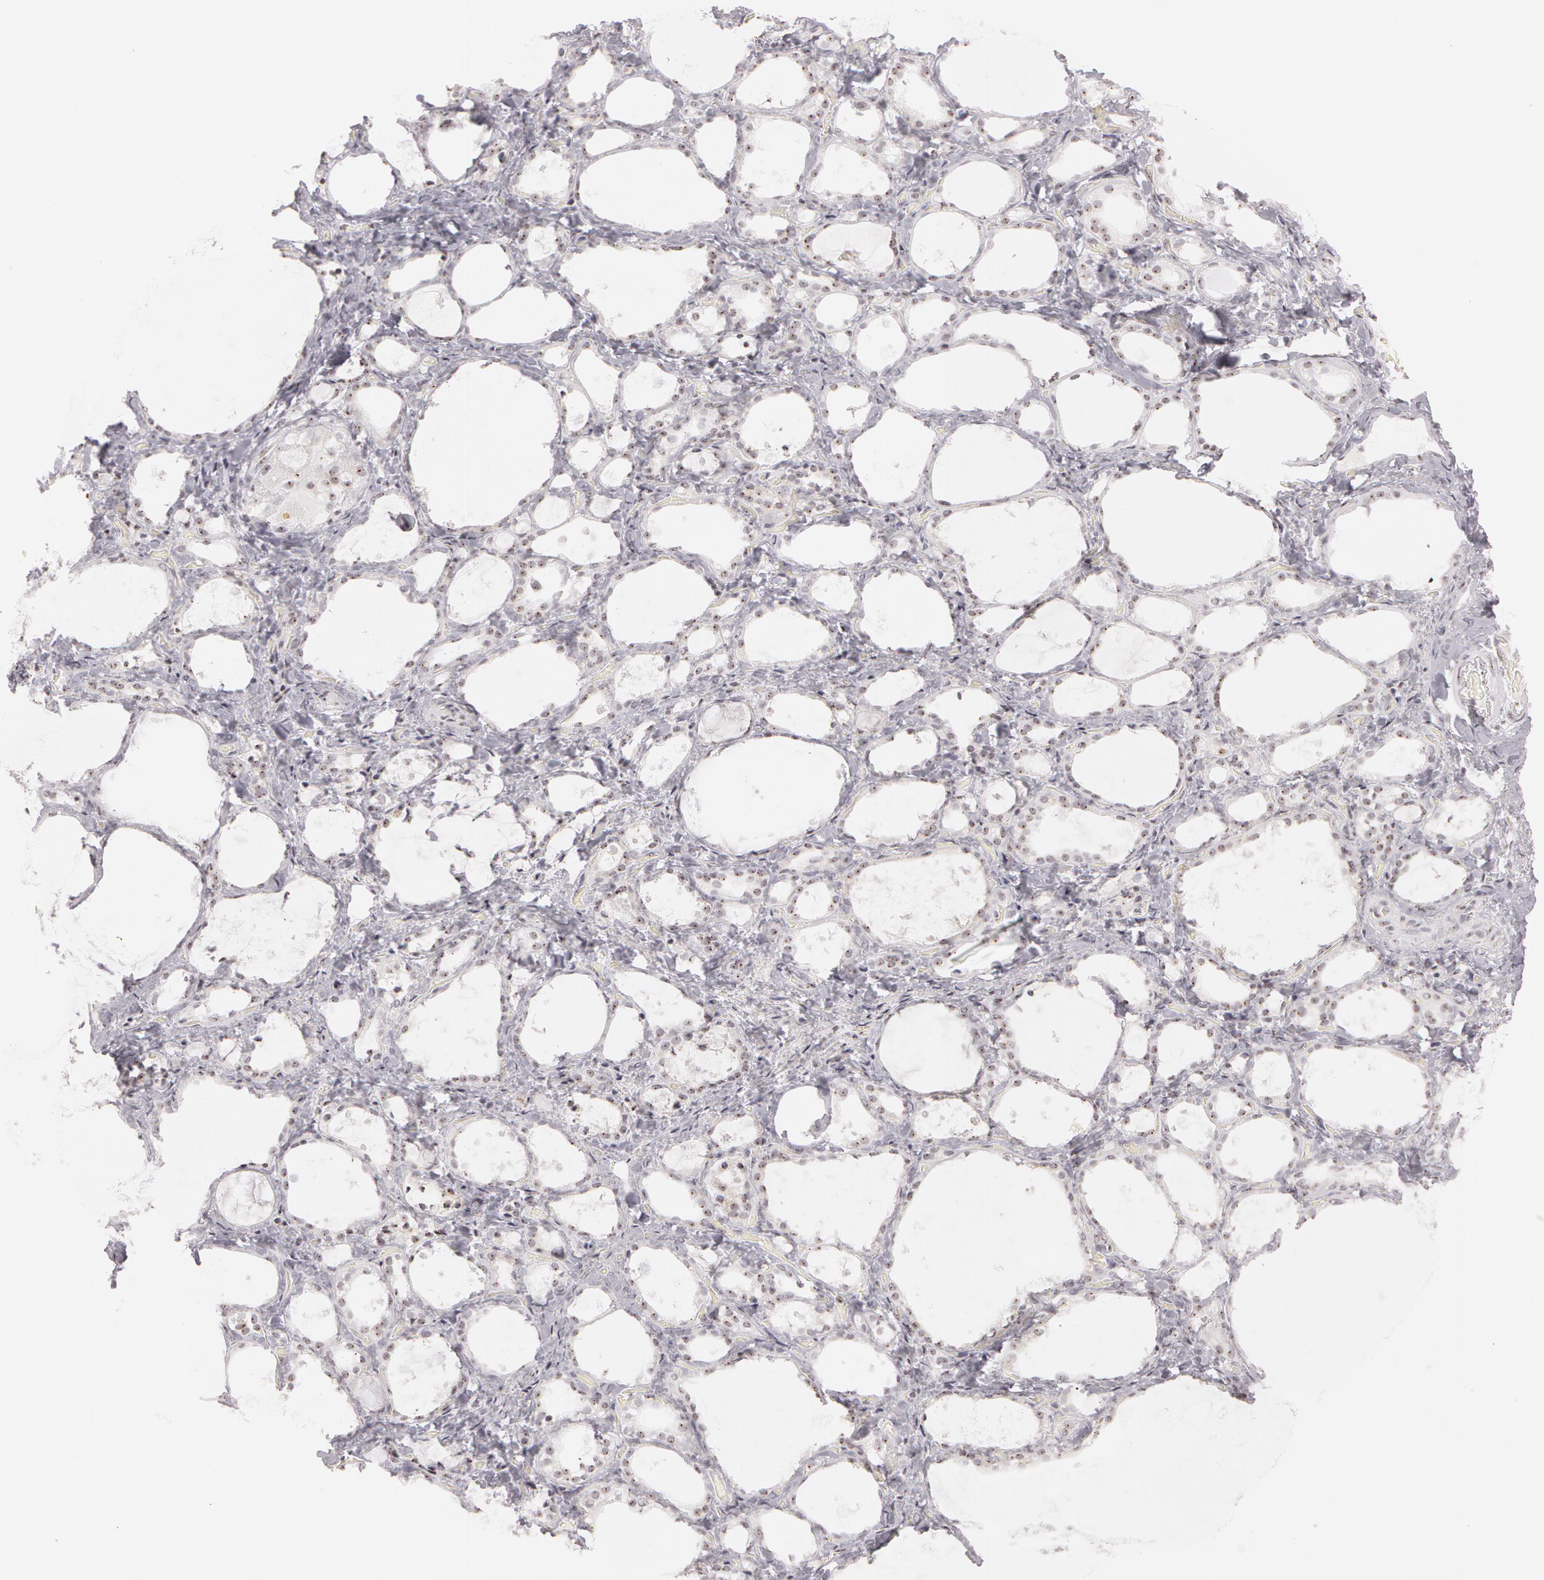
{"staining": {"intensity": "weak", "quantity": ">75%", "location": "nuclear"}, "tissue": "thyroid gland", "cell_type": "Glandular cells", "image_type": "normal", "snomed": [{"axis": "morphology", "description": "Normal tissue, NOS"}, {"axis": "topography", "description": "Thyroid gland"}], "caption": "A micrograph of human thyroid gland stained for a protein demonstrates weak nuclear brown staining in glandular cells.", "gene": "FBL", "patient": {"sex": "female", "age": 75}}